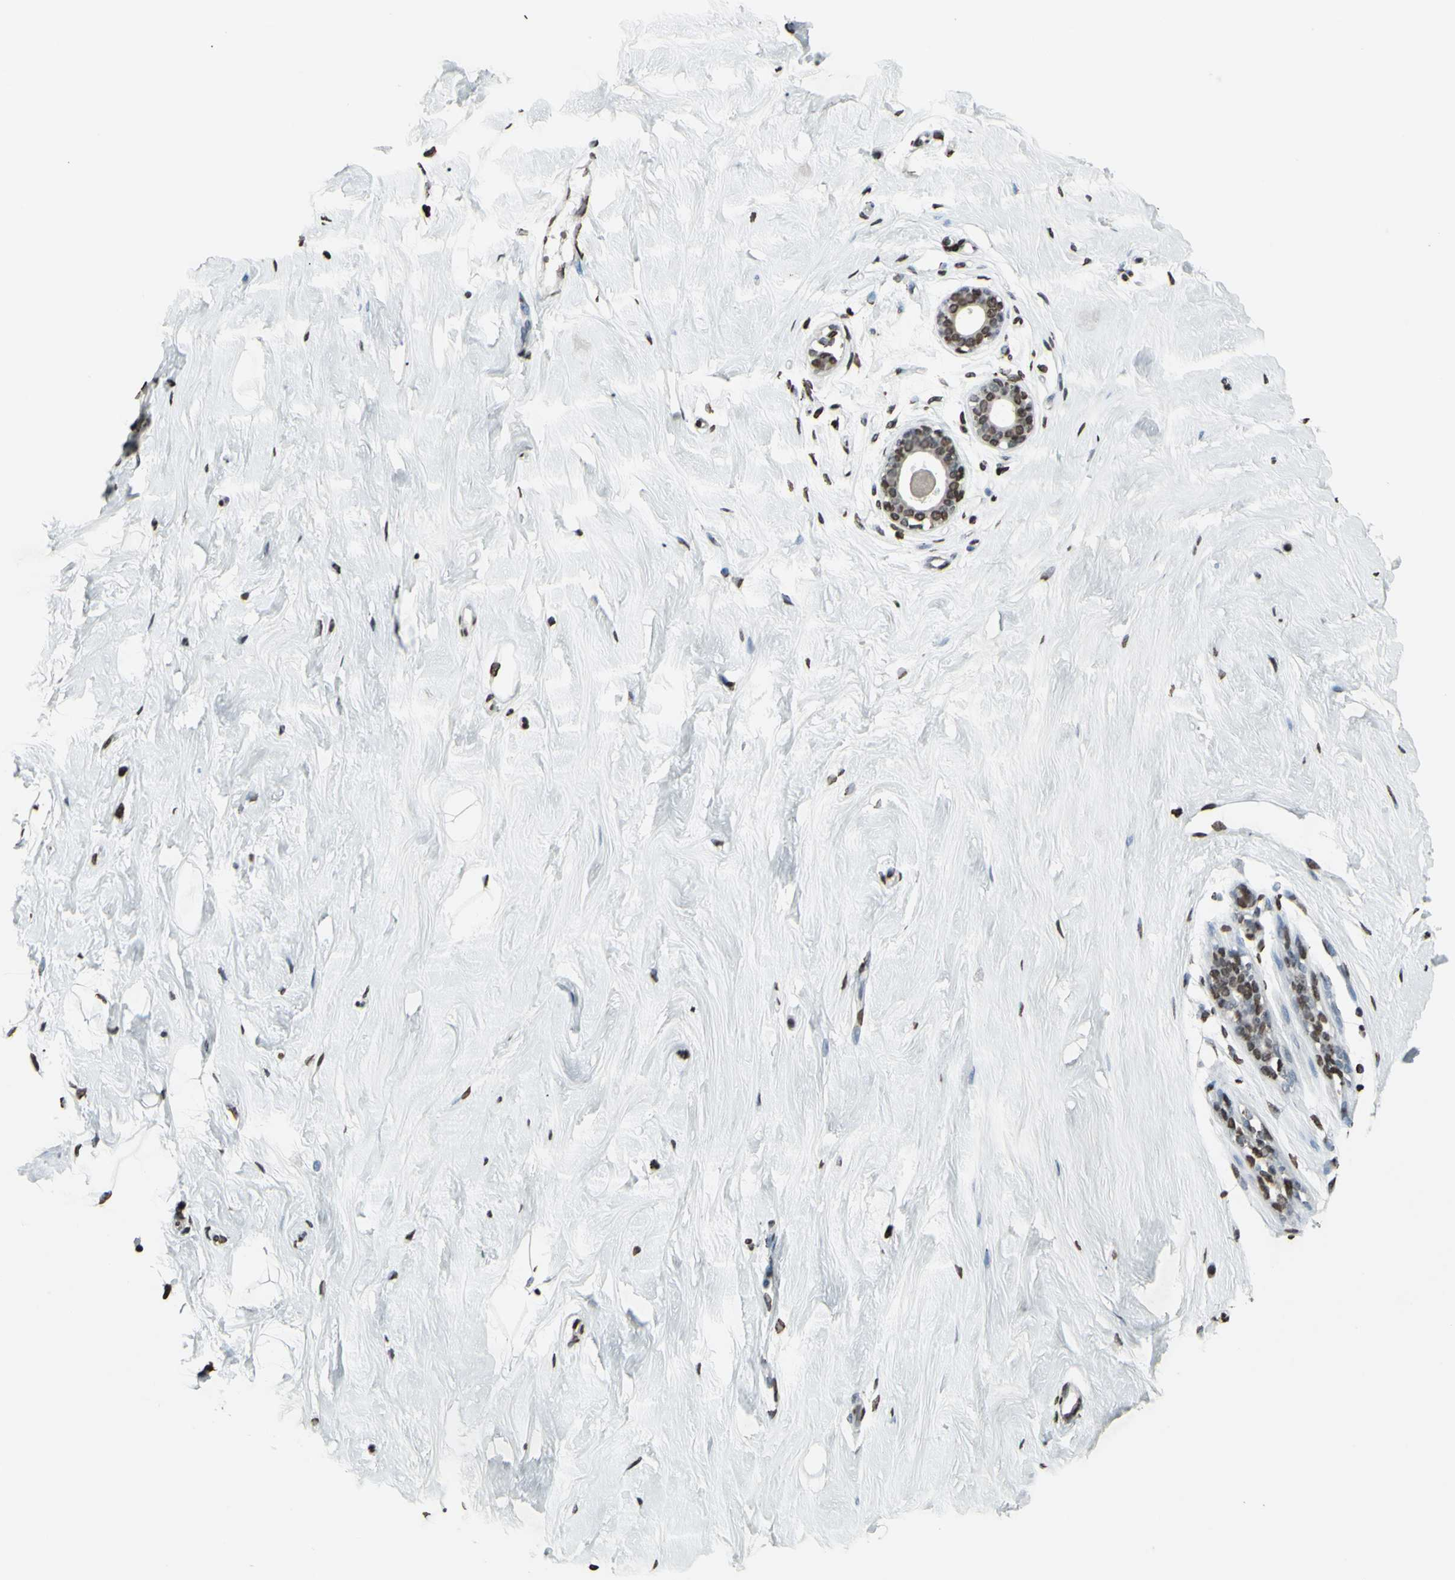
{"staining": {"intensity": "moderate", "quantity": "25%-75%", "location": "nuclear"}, "tissue": "breast", "cell_type": "Adipocytes", "image_type": "normal", "snomed": [{"axis": "morphology", "description": "Normal tissue, NOS"}, {"axis": "topography", "description": "Breast"}], "caption": "Breast stained with immunohistochemistry displays moderate nuclear staining in about 25%-75% of adipocytes. The staining was performed using DAB (3,3'-diaminobenzidine) to visualize the protein expression in brown, while the nuclei were stained in blue with hematoxylin (Magnification: 20x).", "gene": "CD79B", "patient": {"sex": "female", "age": 23}}